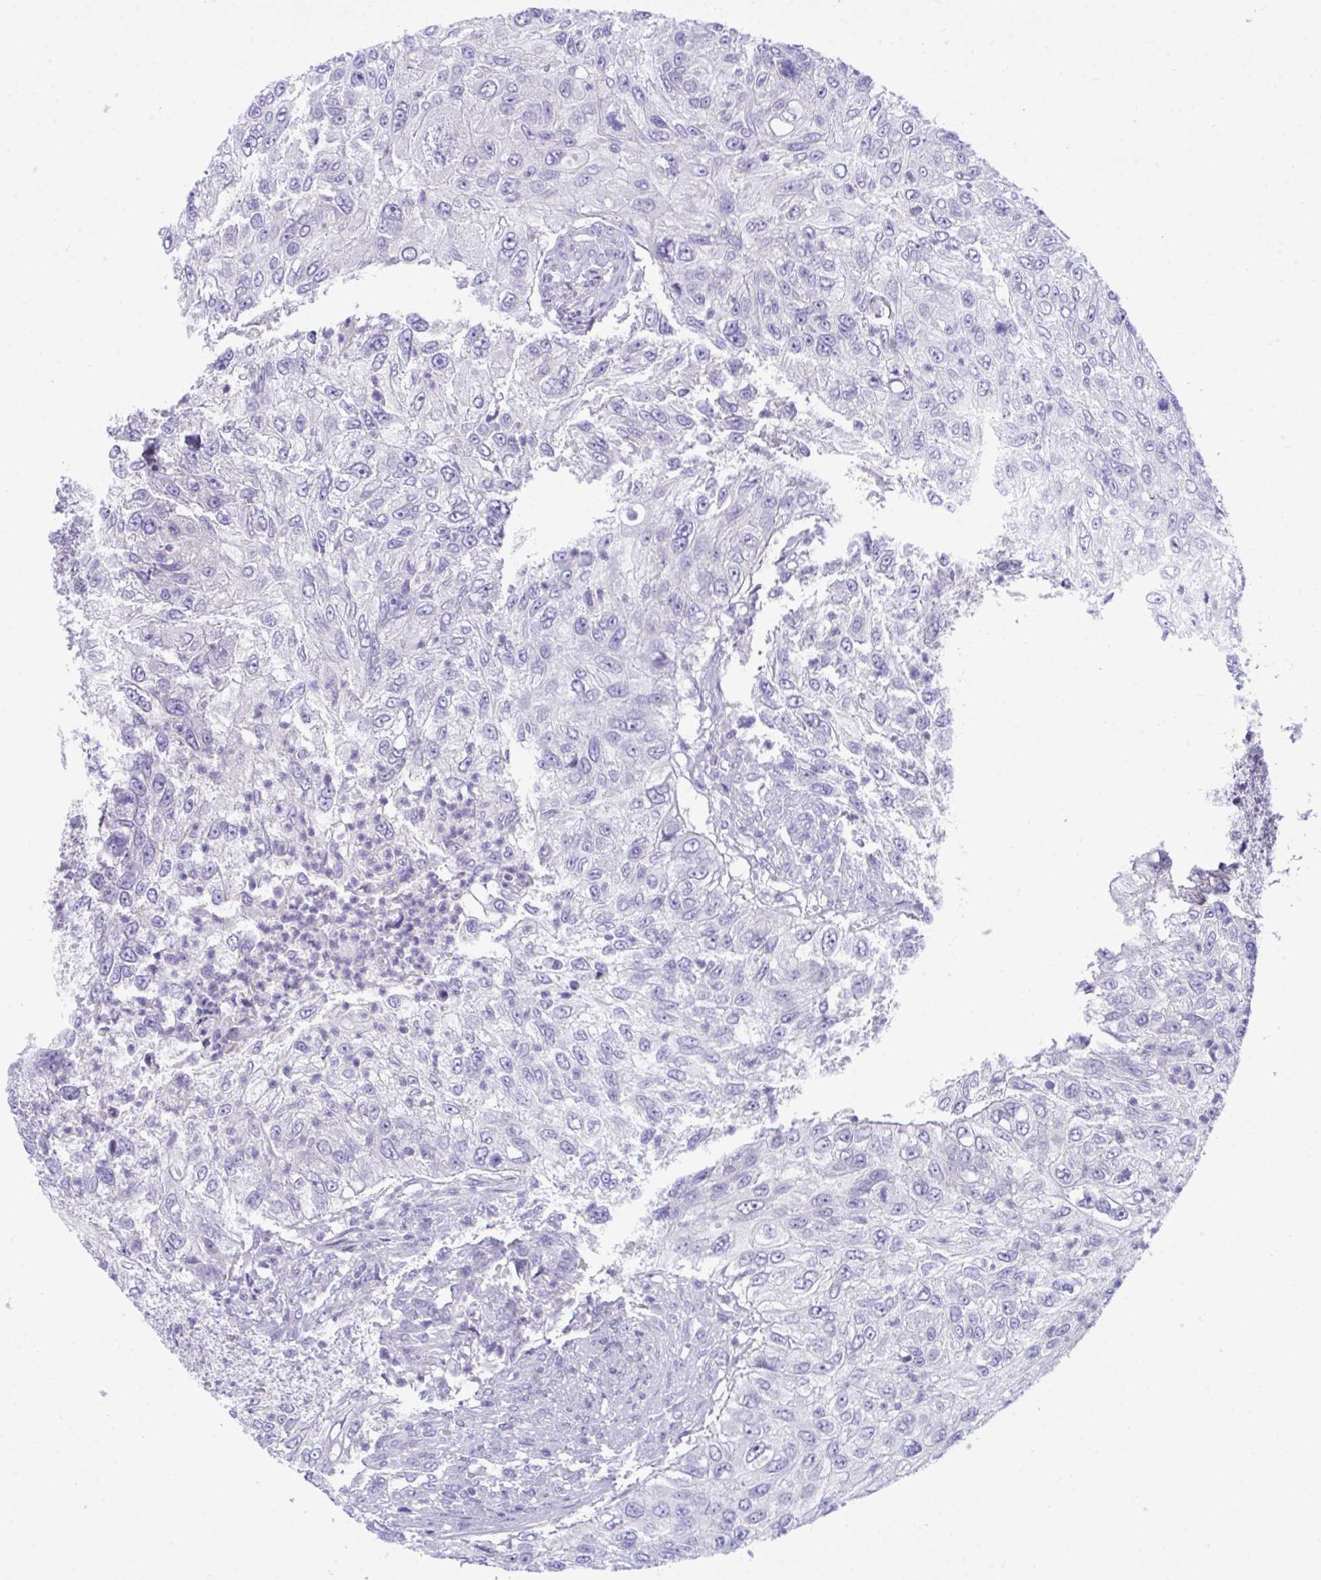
{"staining": {"intensity": "negative", "quantity": "none", "location": "none"}, "tissue": "urothelial cancer", "cell_type": "Tumor cells", "image_type": "cancer", "snomed": [{"axis": "morphology", "description": "Urothelial carcinoma, High grade"}, {"axis": "topography", "description": "Urinary bladder"}], "caption": "Tumor cells are negative for protein expression in human urothelial cancer.", "gene": "PLEKHH1", "patient": {"sex": "female", "age": 60}}